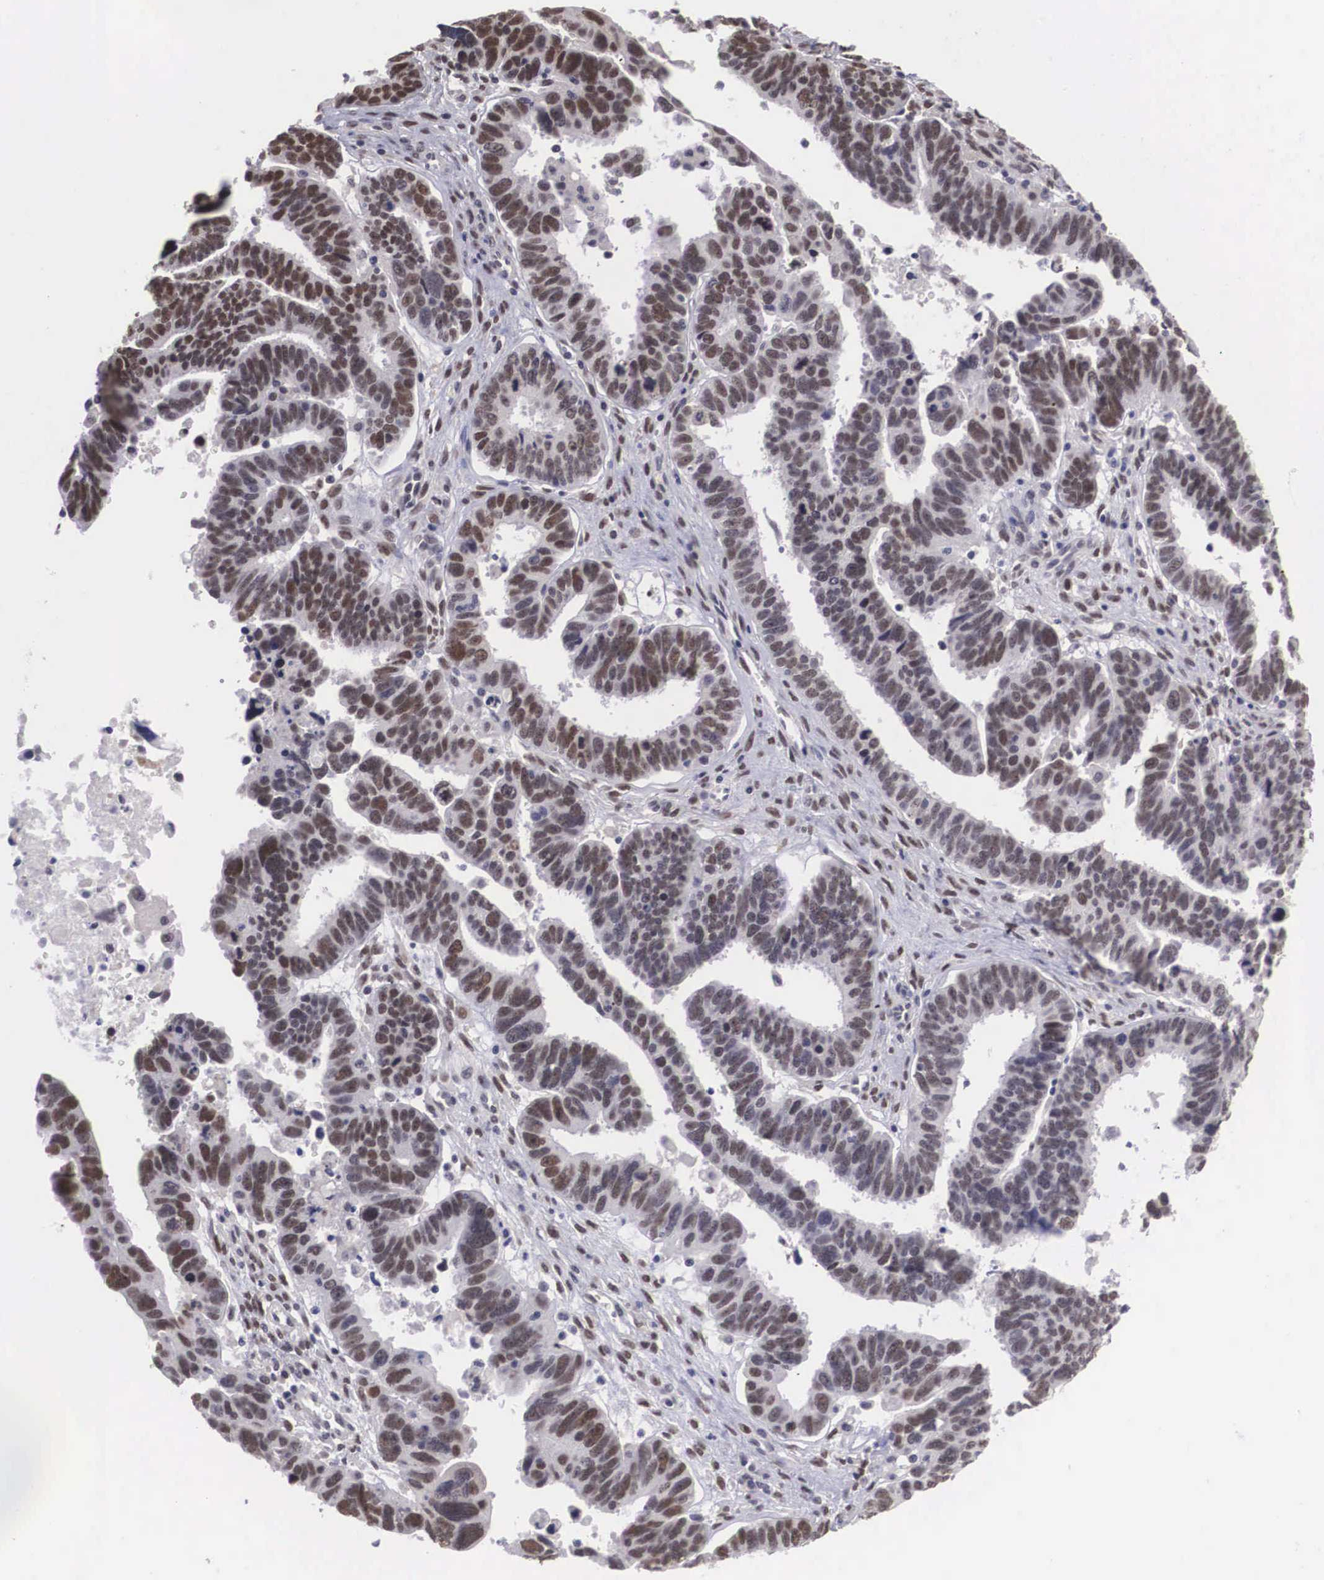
{"staining": {"intensity": "weak", "quantity": ">75%", "location": "nuclear"}, "tissue": "ovarian cancer", "cell_type": "Tumor cells", "image_type": "cancer", "snomed": [{"axis": "morphology", "description": "Carcinoma, endometroid"}, {"axis": "morphology", "description": "Cystadenocarcinoma, serous, NOS"}, {"axis": "topography", "description": "Ovary"}], "caption": "An immunohistochemistry image of tumor tissue is shown. Protein staining in brown labels weak nuclear positivity in ovarian cancer (endometroid carcinoma) within tumor cells.", "gene": "ZNF275", "patient": {"sex": "female", "age": 45}}